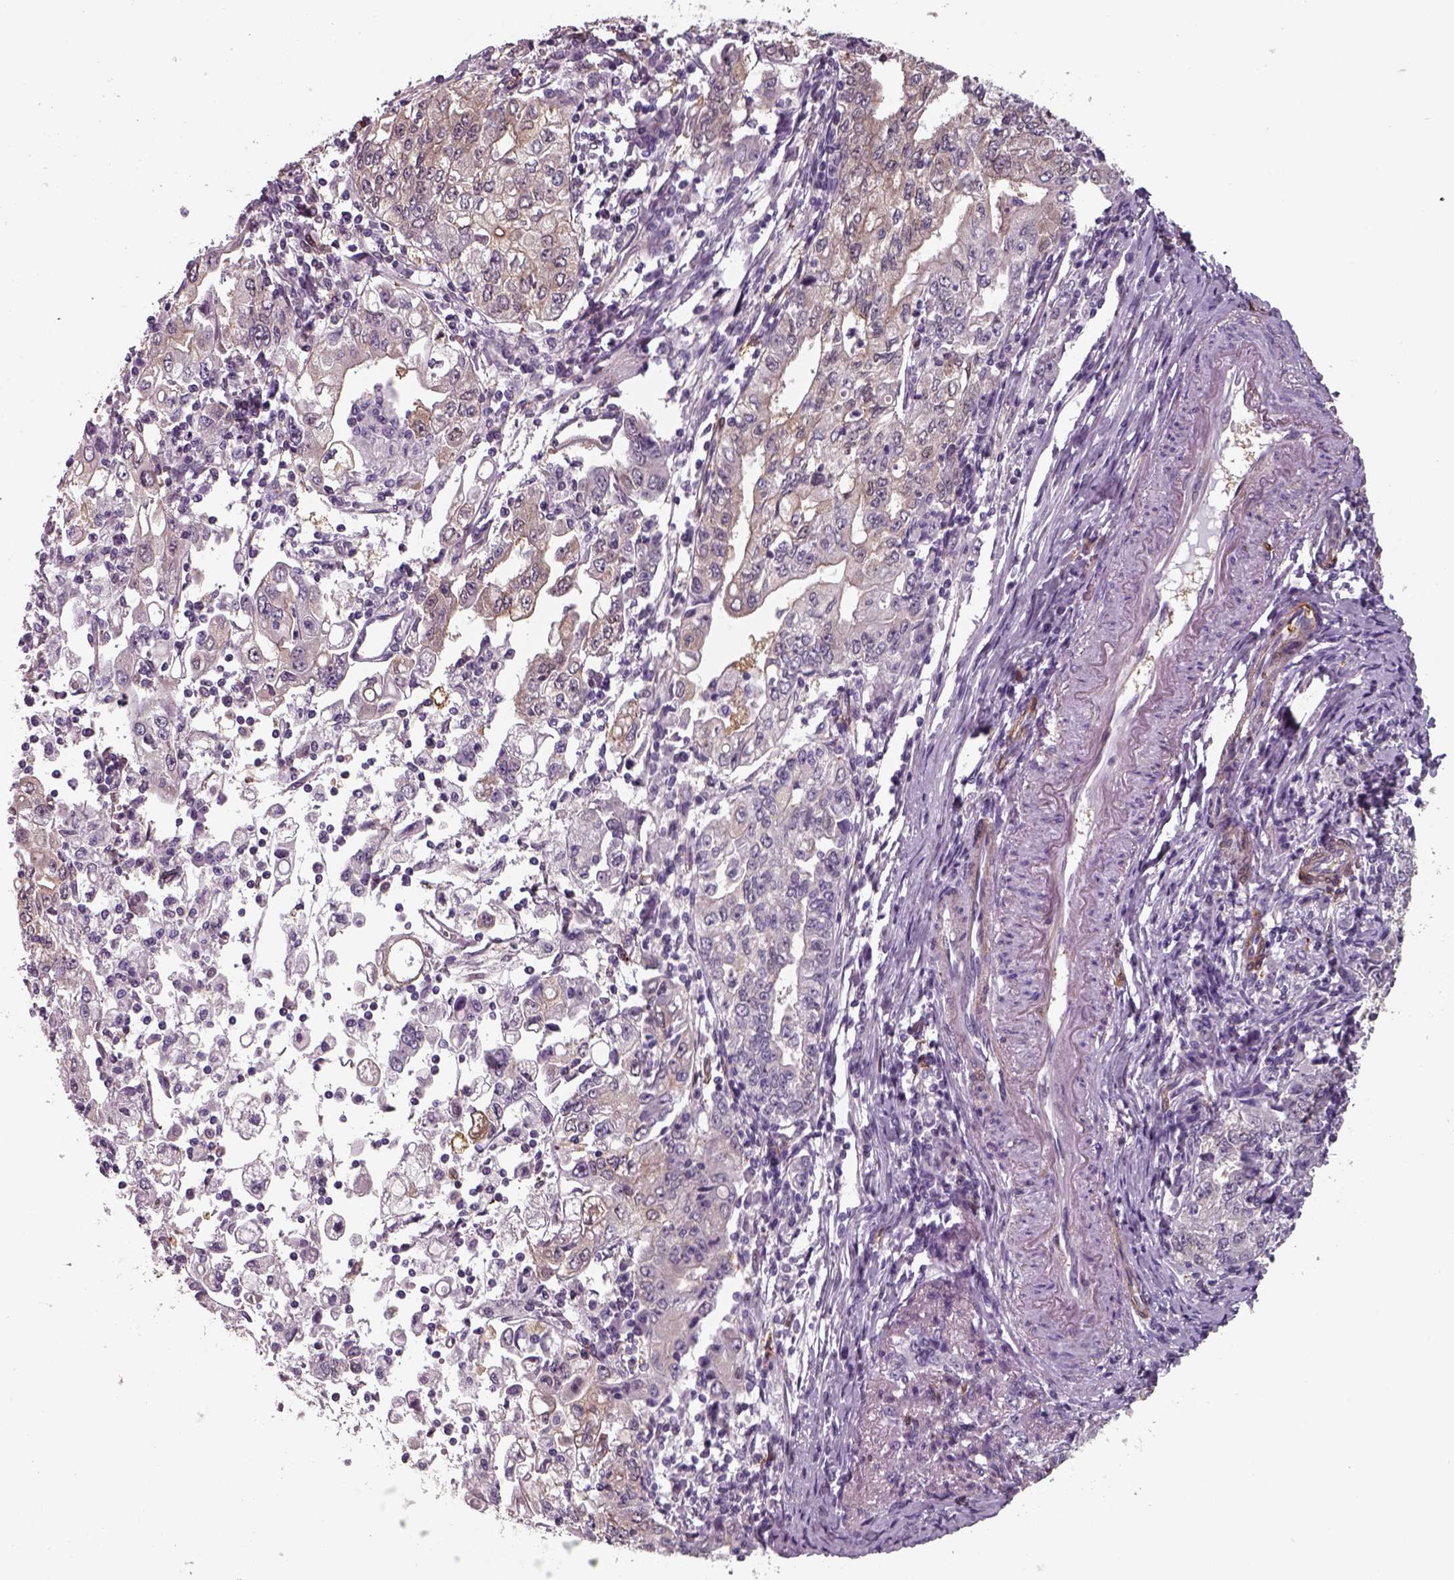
{"staining": {"intensity": "negative", "quantity": "none", "location": "none"}, "tissue": "stomach cancer", "cell_type": "Tumor cells", "image_type": "cancer", "snomed": [{"axis": "morphology", "description": "Adenocarcinoma, NOS"}, {"axis": "topography", "description": "Stomach, lower"}], "caption": "Immunohistochemistry (IHC) photomicrograph of neoplastic tissue: human stomach cancer stained with DAB displays no significant protein positivity in tumor cells.", "gene": "ISYNA1", "patient": {"sex": "female", "age": 72}}